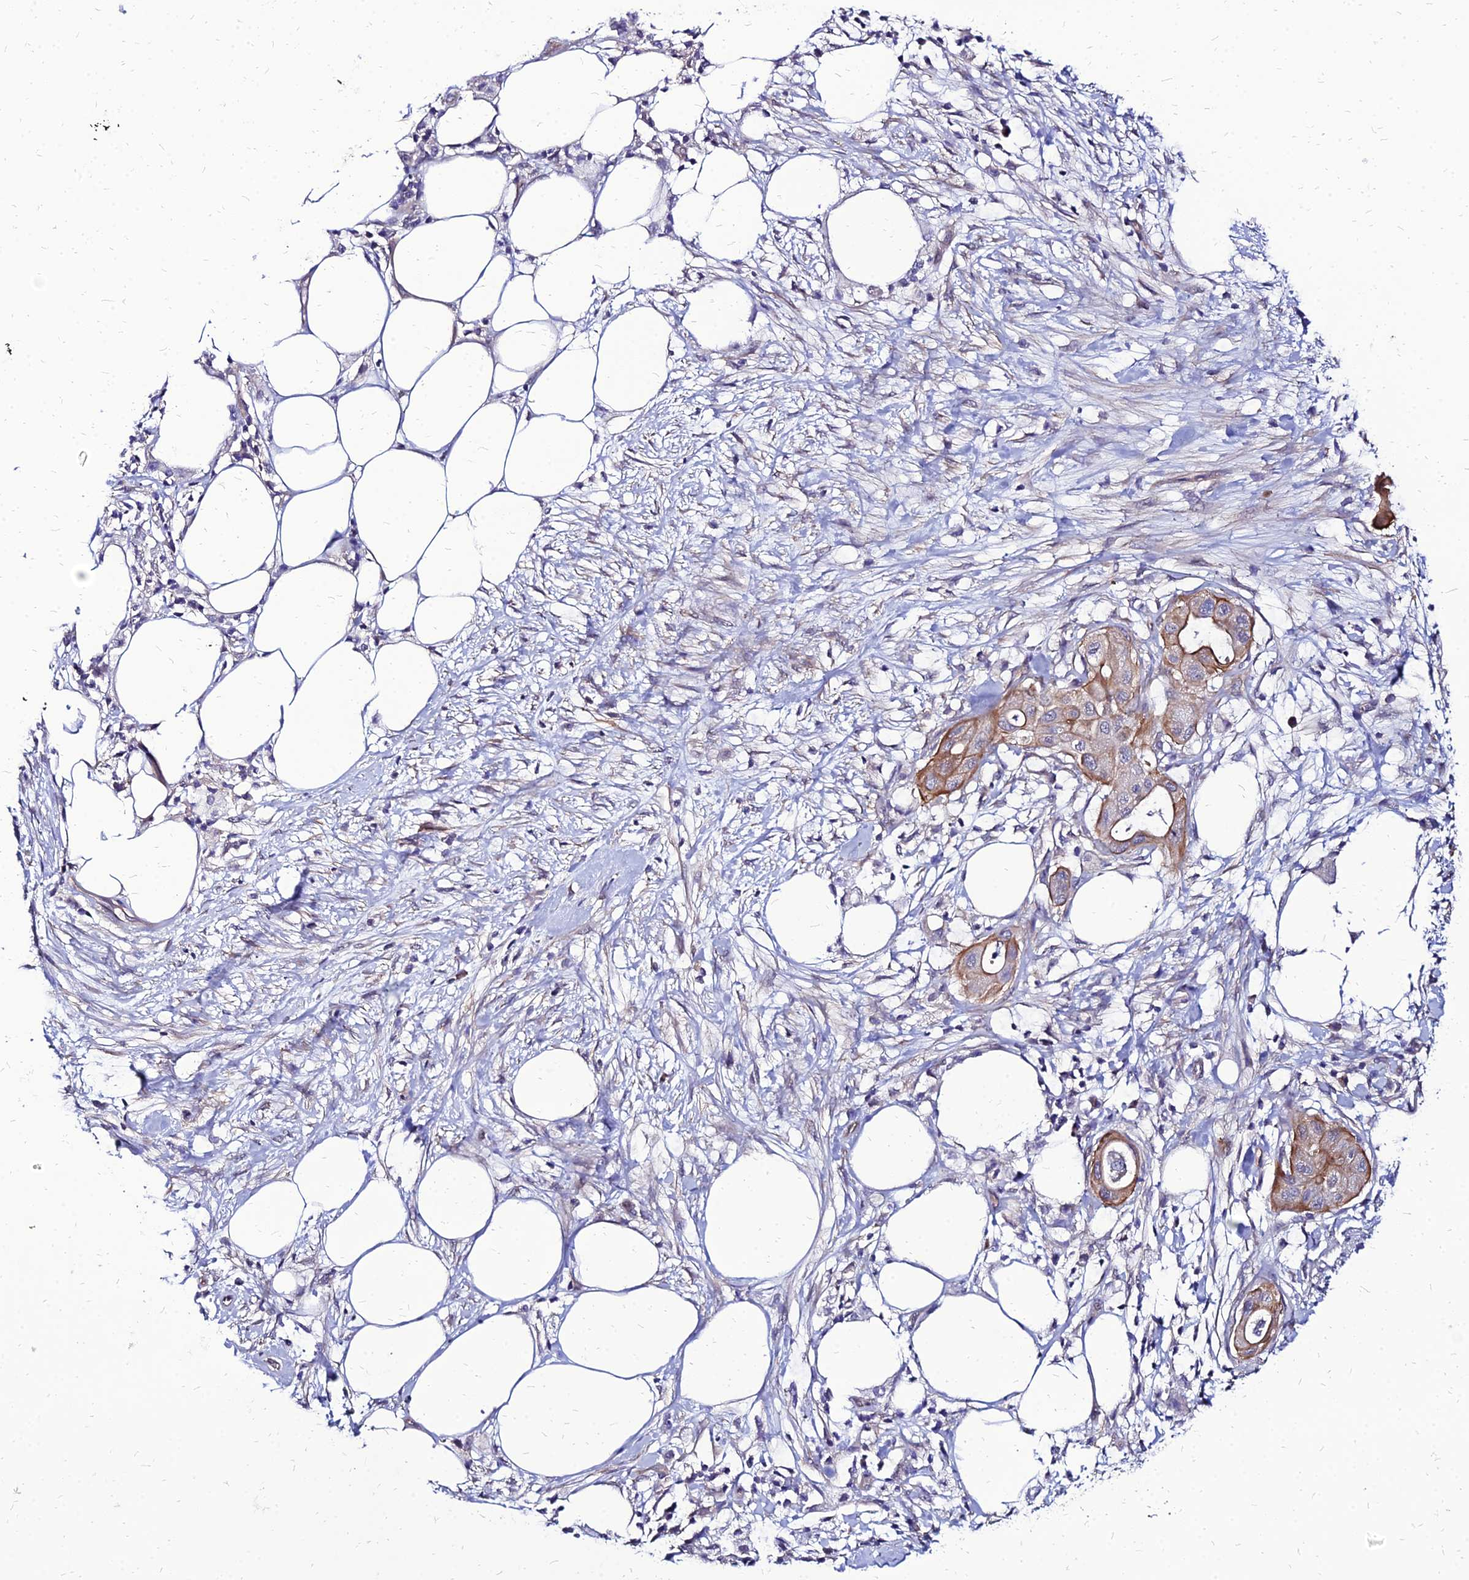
{"staining": {"intensity": "moderate", "quantity": ">75%", "location": "cytoplasmic/membranous"}, "tissue": "pancreatic cancer", "cell_type": "Tumor cells", "image_type": "cancer", "snomed": [{"axis": "morphology", "description": "Adenocarcinoma, NOS"}, {"axis": "topography", "description": "Pancreas"}], "caption": "Protein analysis of pancreatic cancer tissue displays moderate cytoplasmic/membranous positivity in approximately >75% of tumor cells. The protein of interest is stained brown, and the nuclei are stained in blue (DAB IHC with brightfield microscopy, high magnification).", "gene": "YEATS2", "patient": {"sex": "male", "age": 68}}